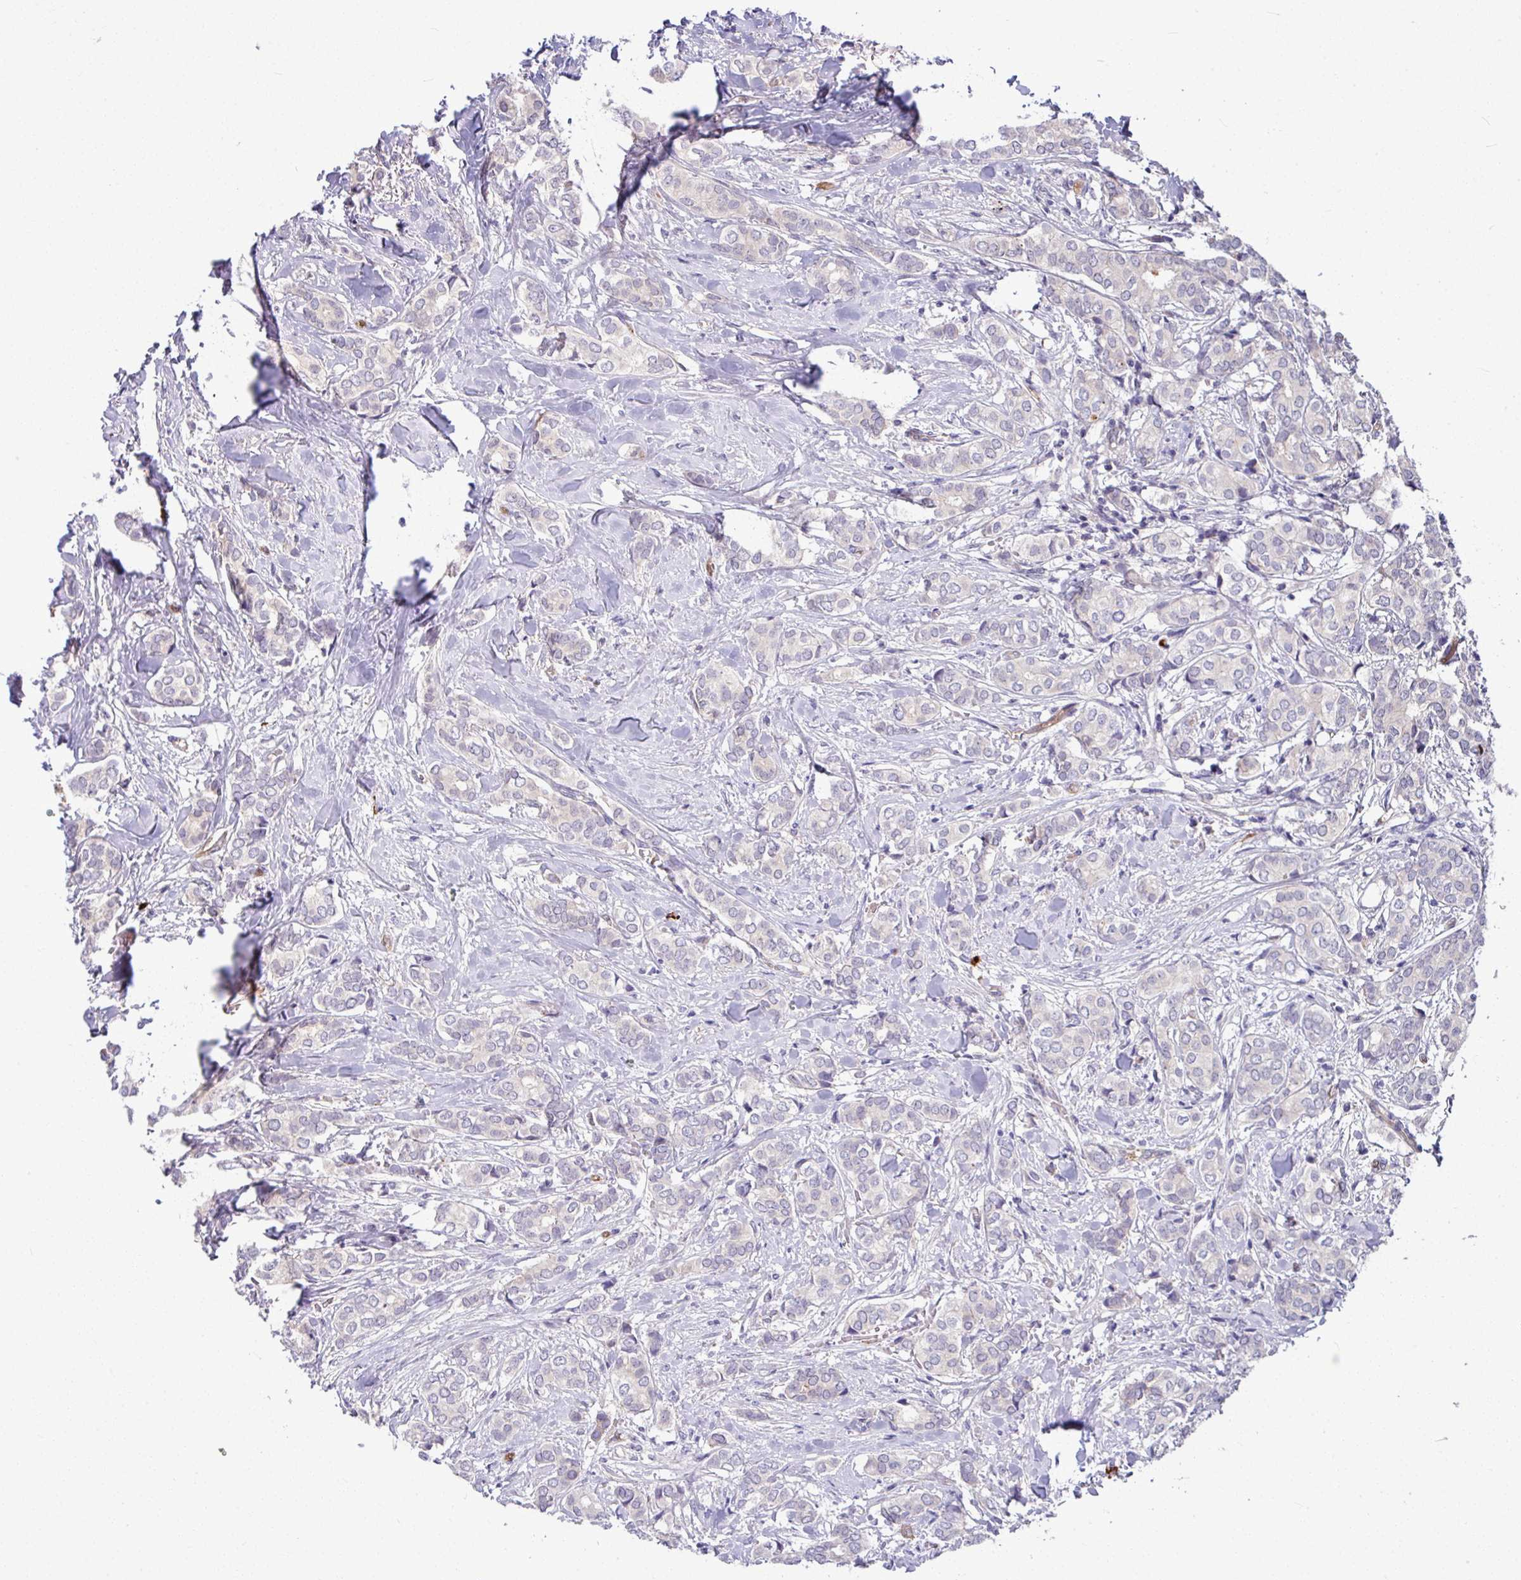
{"staining": {"intensity": "negative", "quantity": "none", "location": "none"}, "tissue": "breast cancer", "cell_type": "Tumor cells", "image_type": "cancer", "snomed": [{"axis": "morphology", "description": "Duct carcinoma"}, {"axis": "topography", "description": "Breast"}], "caption": "Human intraductal carcinoma (breast) stained for a protein using IHC exhibits no positivity in tumor cells.", "gene": "B4GALNT4", "patient": {"sex": "female", "age": 73}}